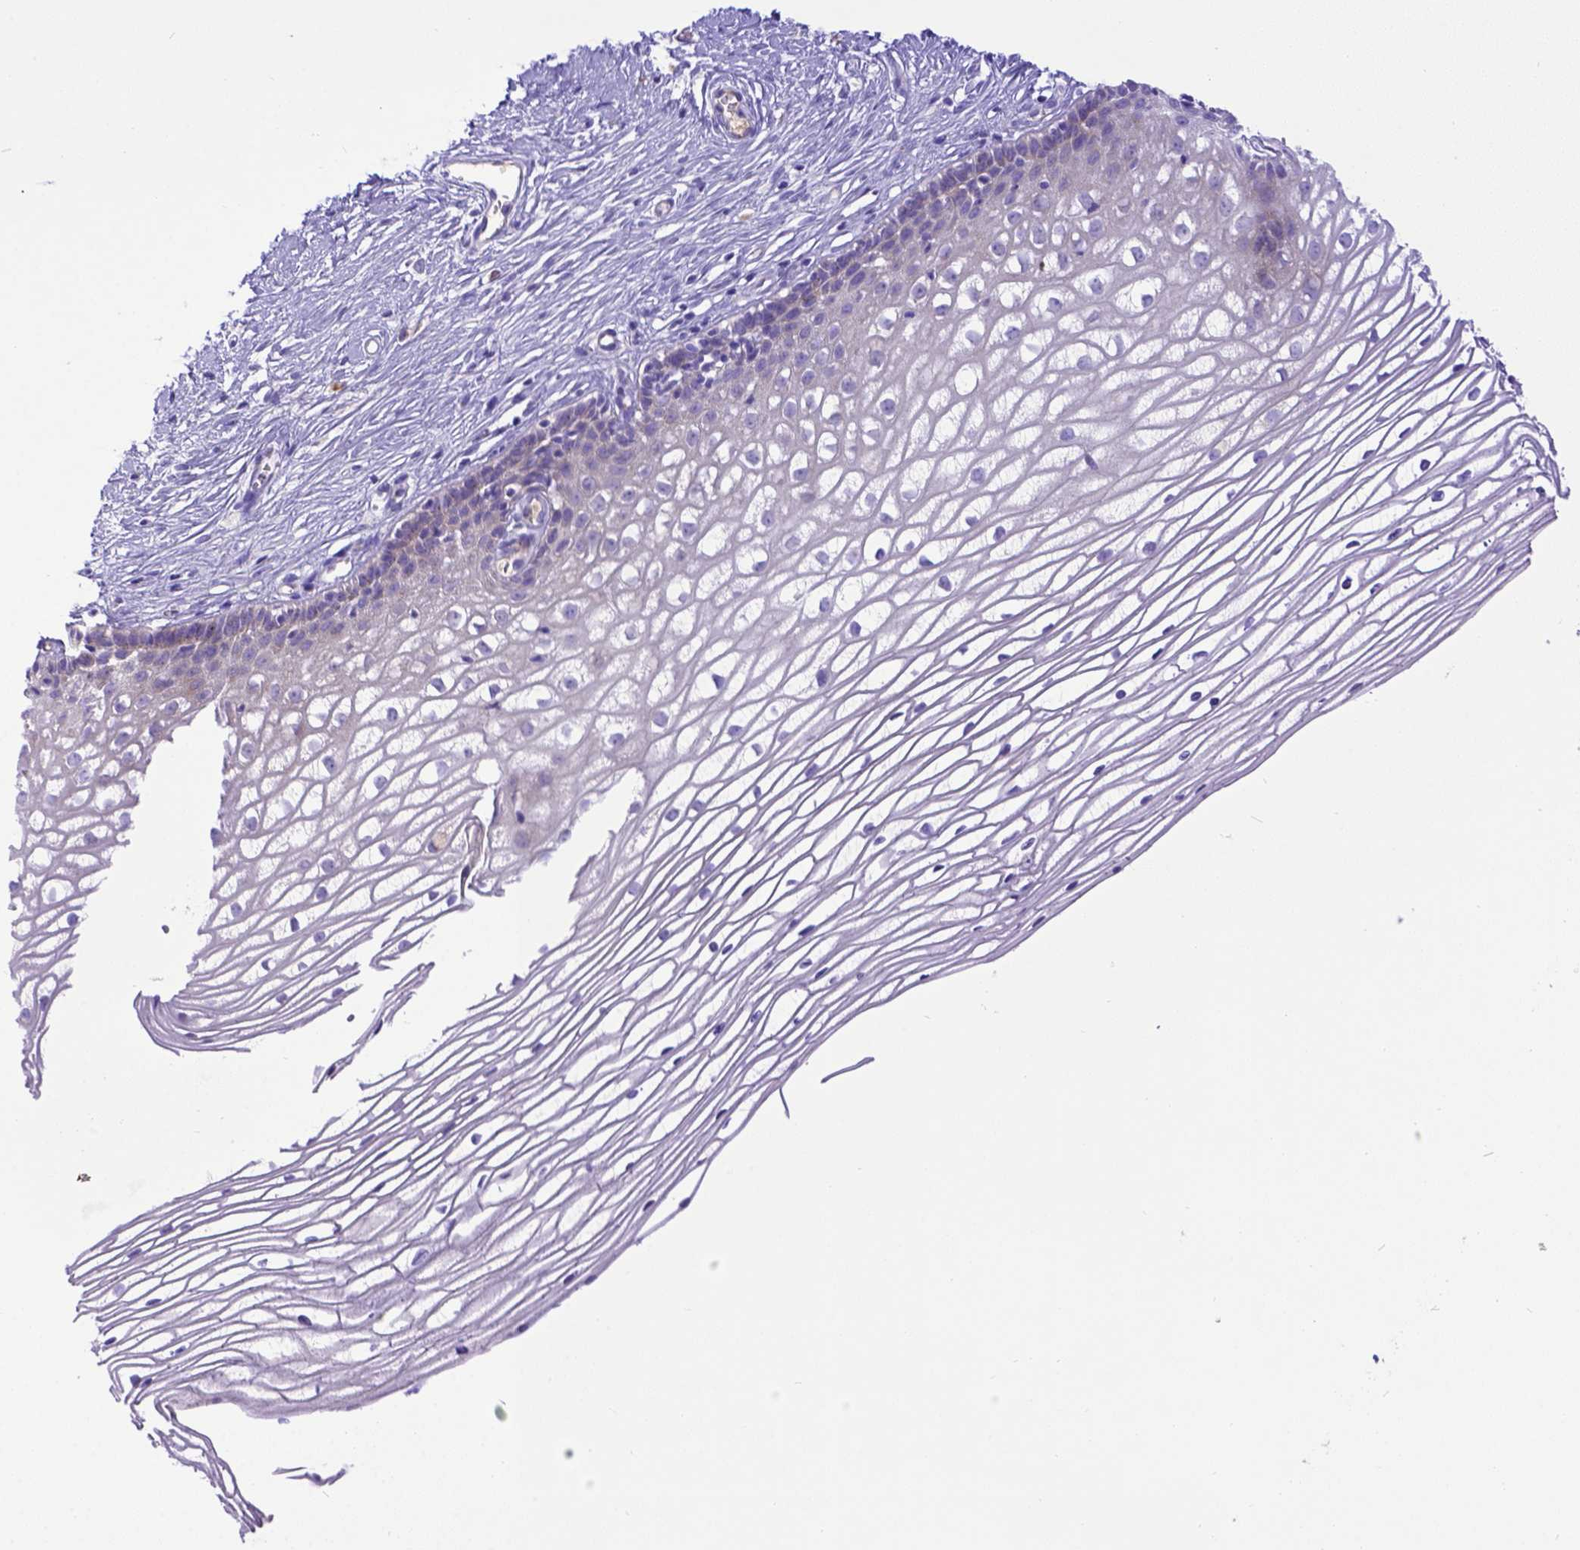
{"staining": {"intensity": "negative", "quantity": "none", "location": "none"}, "tissue": "cervix", "cell_type": "Glandular cells", "image_type": "normal", "snomed": [{"axis": "morphology", "description": "Normal tissue, NOS"}, {"axis": "topography", "description": "Cervix"}], "caption": "A histopathology image of cervix stained for a protein demonstrates no brown staining in glandular cells.", "gene": "CFAP300", "patient": {"sex": "female", "age": 40}}